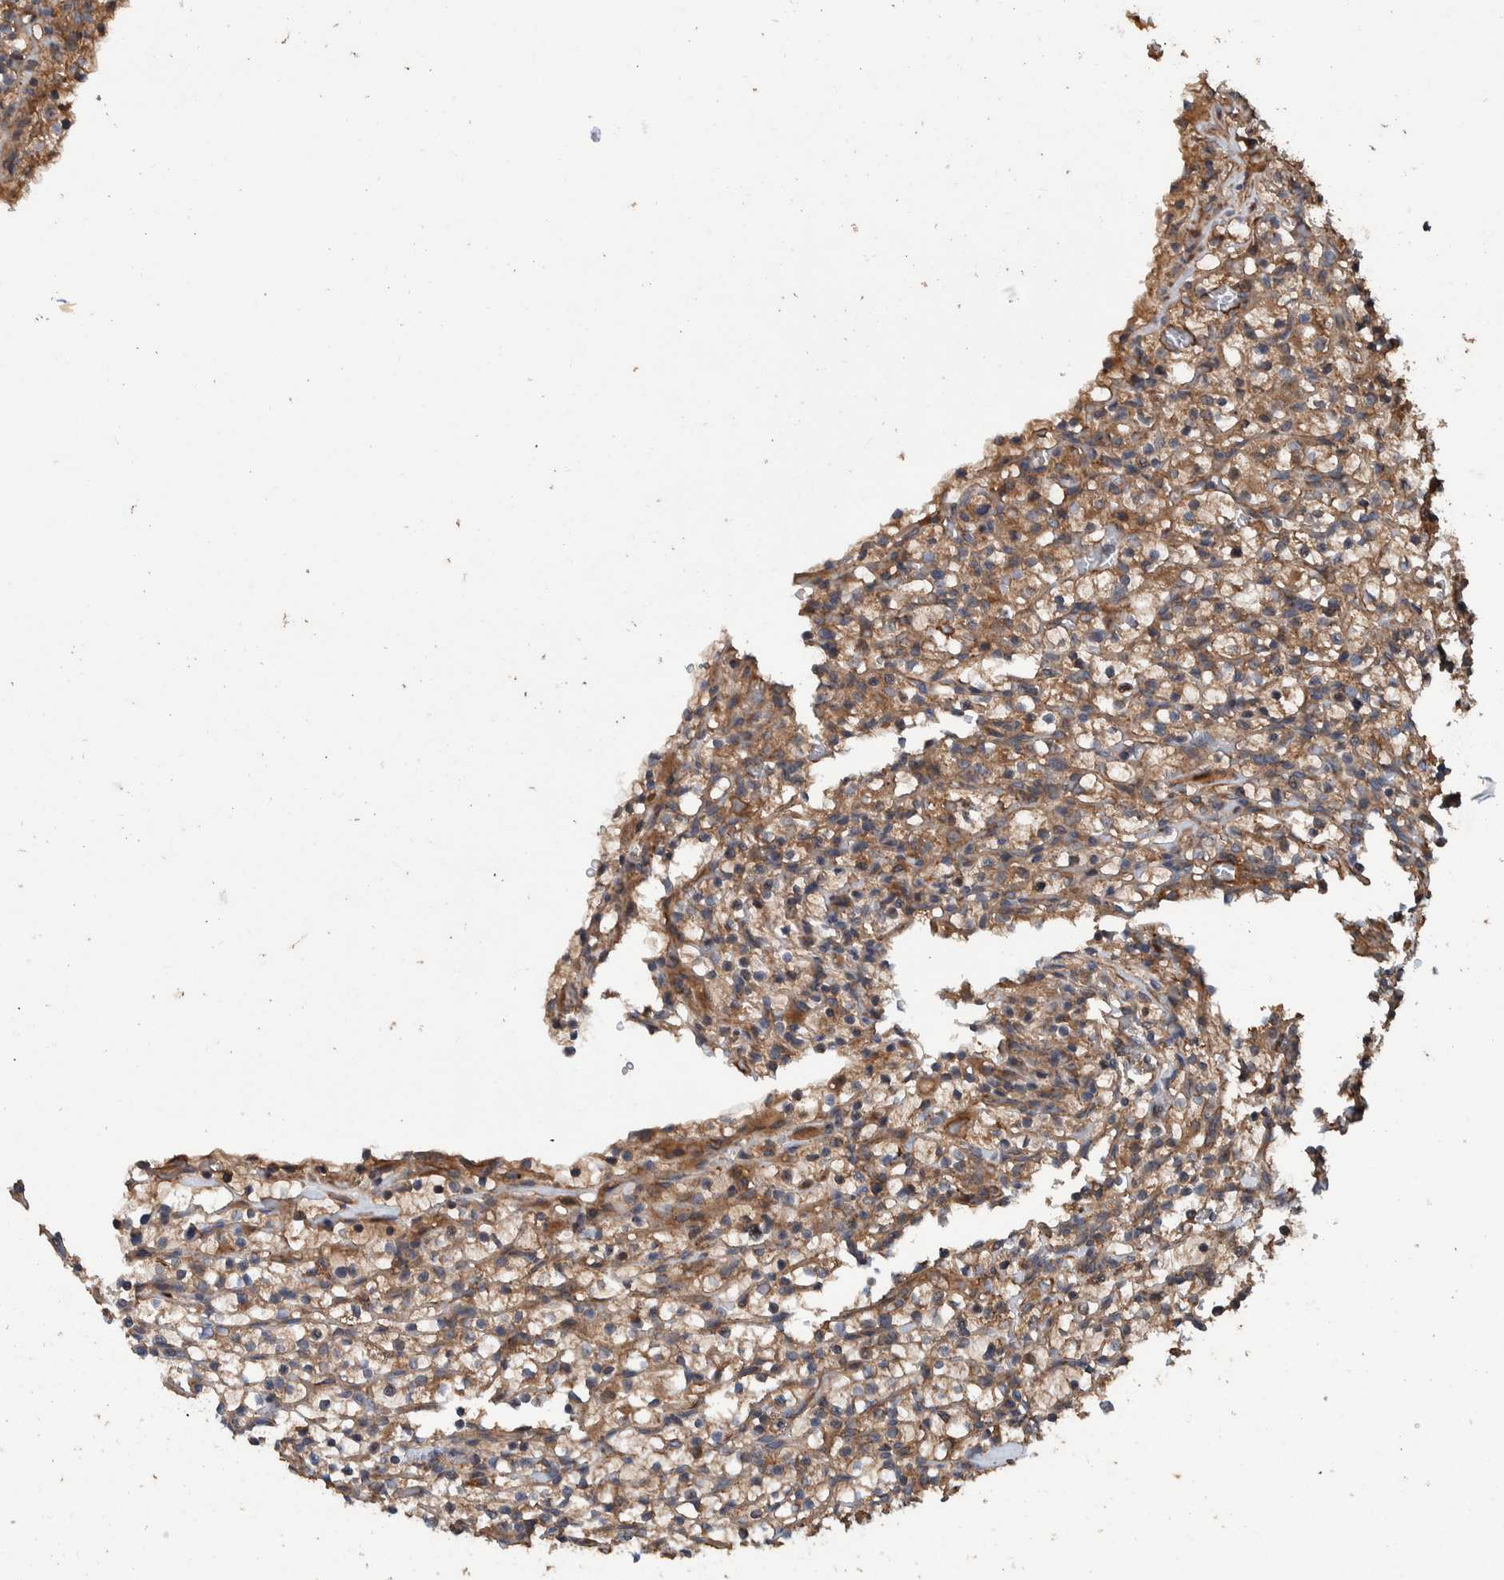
{"staining": {"intensity": "moderate", "quantity": ">75%", "location": "cytoplasmic/membranous"}, "tissue": "renal cancer", "cell_type": "Tumor cells", "image_type": "cancer", "snomed": [{"axis": "morphology", "description": "Adenocarcinoma, NOS"}, {"axis": "topography", "description": "Kidney"}], "caption": "A high-resolution micrograph shows immunohistochemistry staining of renal cancer, which reveals moderate cytoplasmic/membranous expression in approximately >75% of tumor cells.", "gene": "TRIM16", "patient": {"sex": "female", "age": 57}}